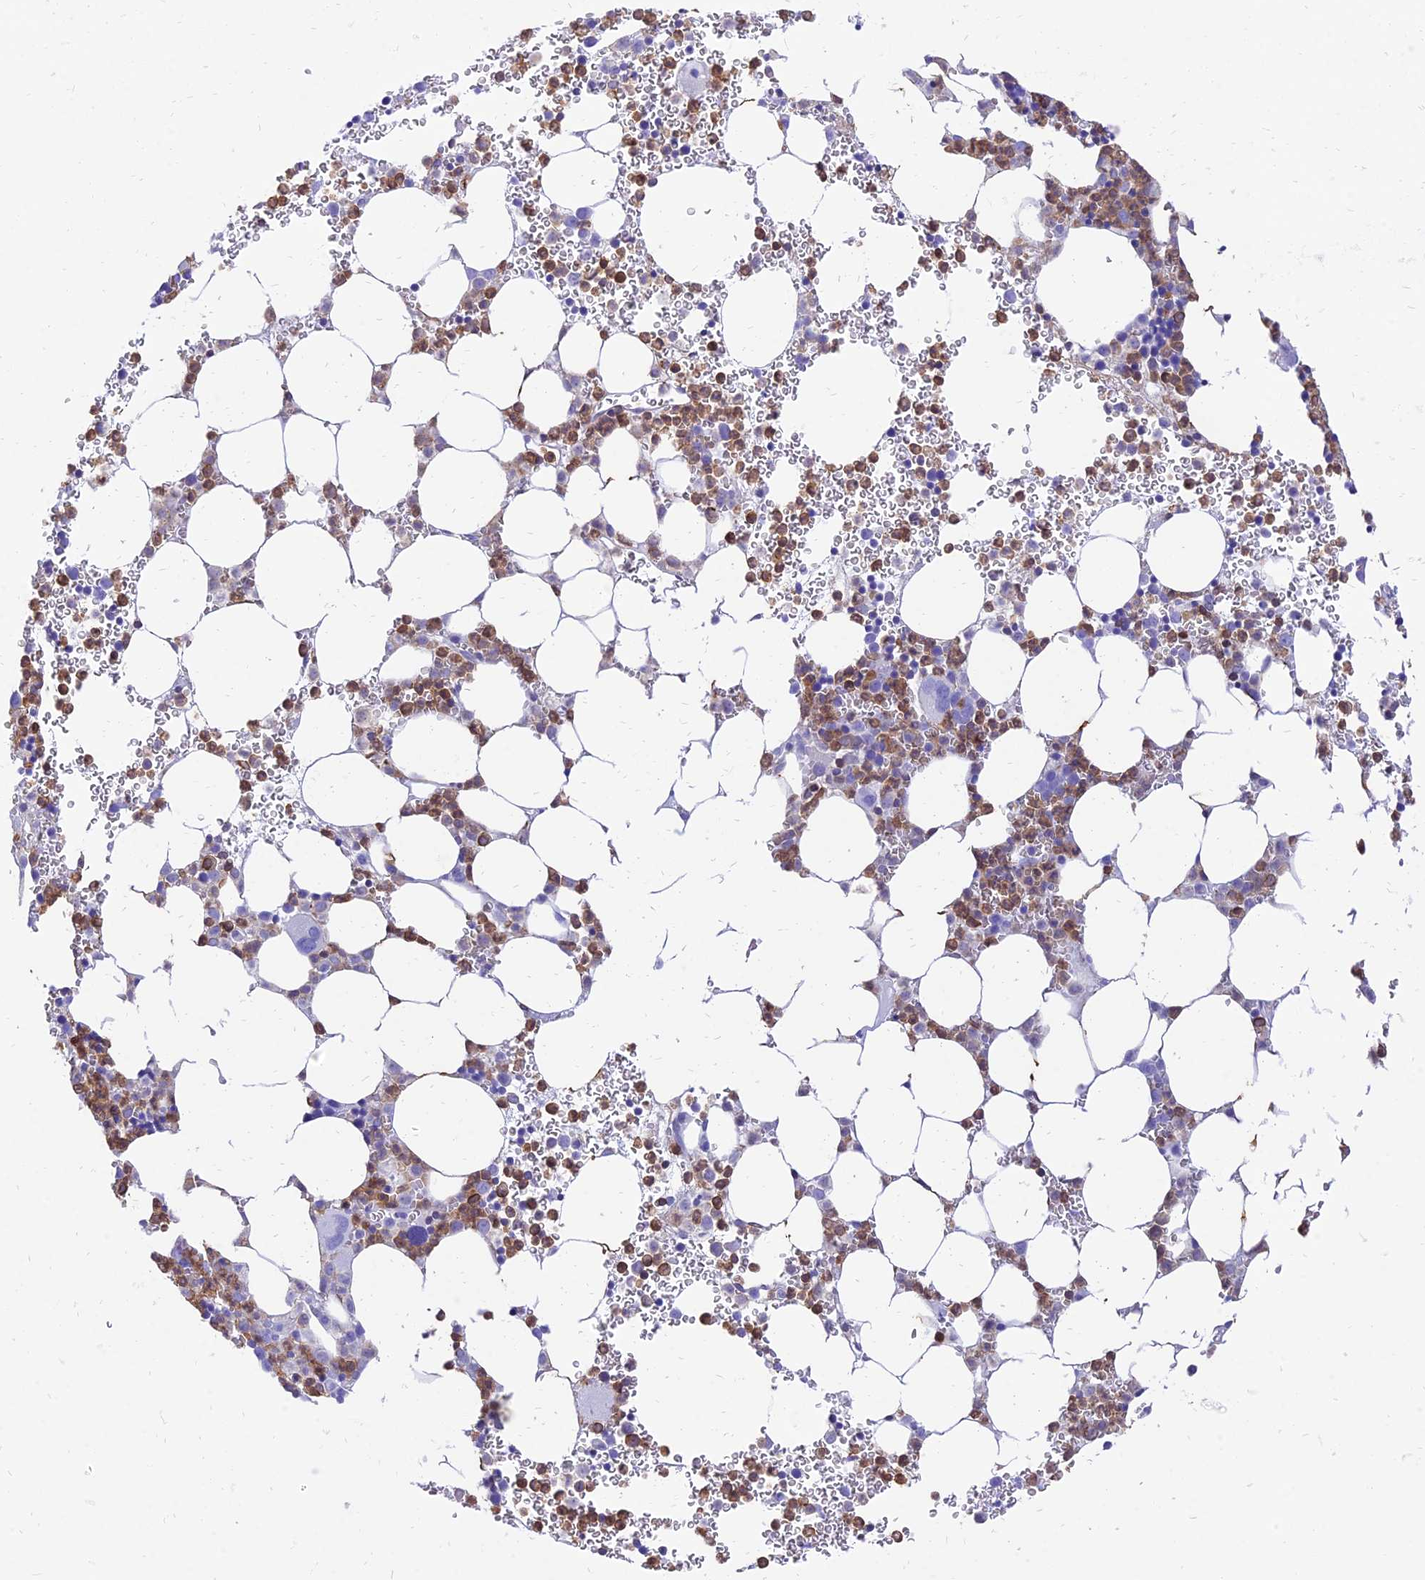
{"staining": {"intensity": "moderate", "quantity": "25%-75%", "location": "cytoplasmic/membranous"}, "tissue": "bone marrow", "cell_type": "Hematopoietic cells", "image_type": "normal", "snomed": [{"axis": "morphology", "description": "Normal tissue, NOS"}, {"axis": "topography", "description": "Bone marrow"}], "caption": "The immunohistochemical stain labels moderate cytoplasmic/membranous staining in hematopoietic cells of unremarkable bone marrow.", "gene": "SREK1IP1", "patient": {"sex": "female", "age": 78}}